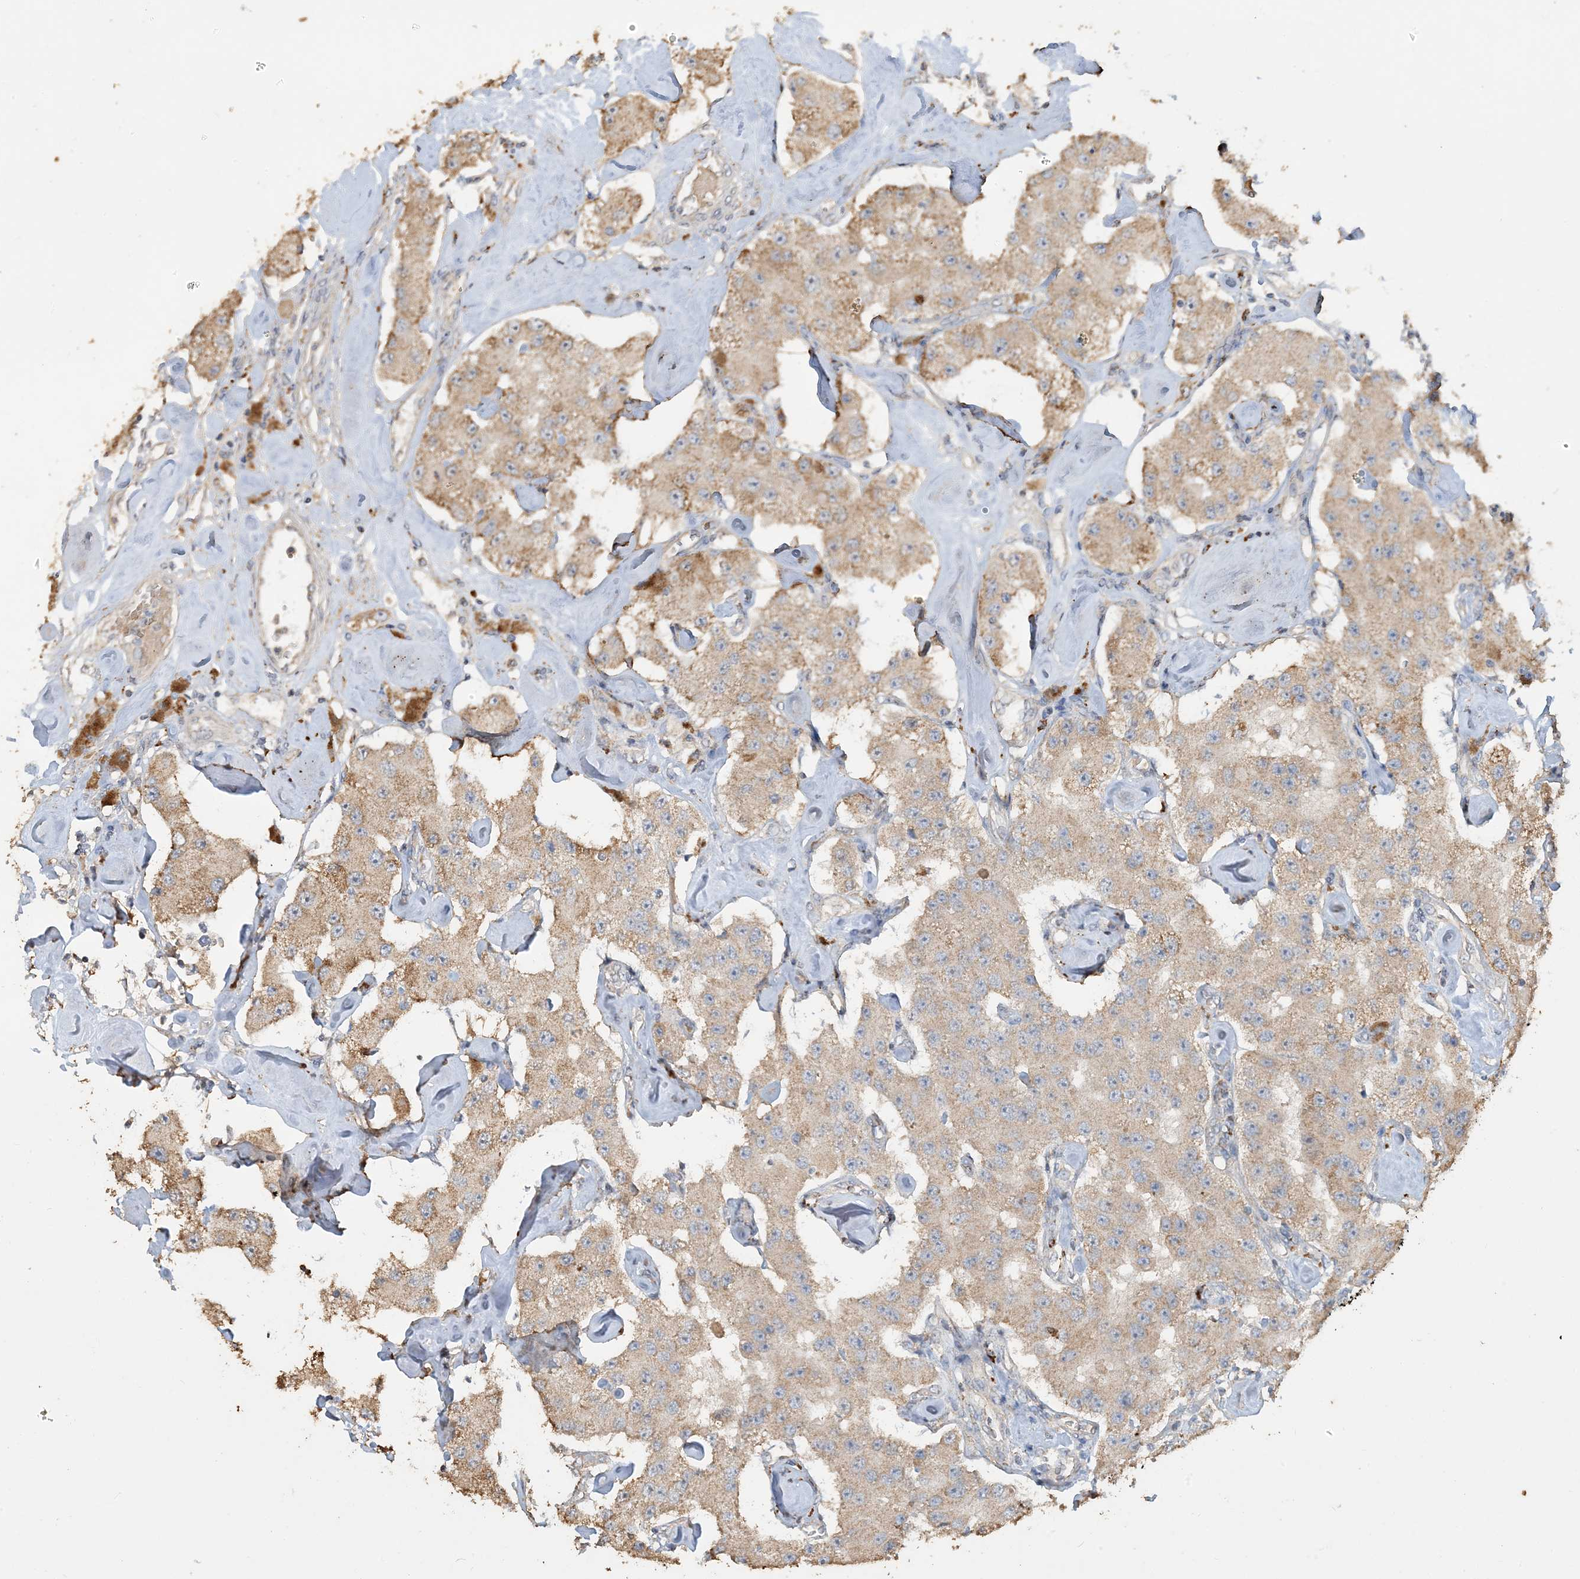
{"staining": {"intensity": "moderate", "quantity": ">75%", "location": "cytoplasmic/membranous"}, "tissue": "carcinoid", "cell_type": "Tumor cells", "image_type": "cancer", "snomed": [{"axis": "morphology", "description": "Carcinoid, malignant, NOS"}, {"axis": "topography", "description": "Pancreas"}], "caption": "The image exhibits immunohistochemical staining of carcinoid. There is moderate cytoplasmic/membranous expression is appreciated in approximately >75% of tumor cells.", "gene": "SFMBT2", "patient": {"sex": "male", "age": 41}}